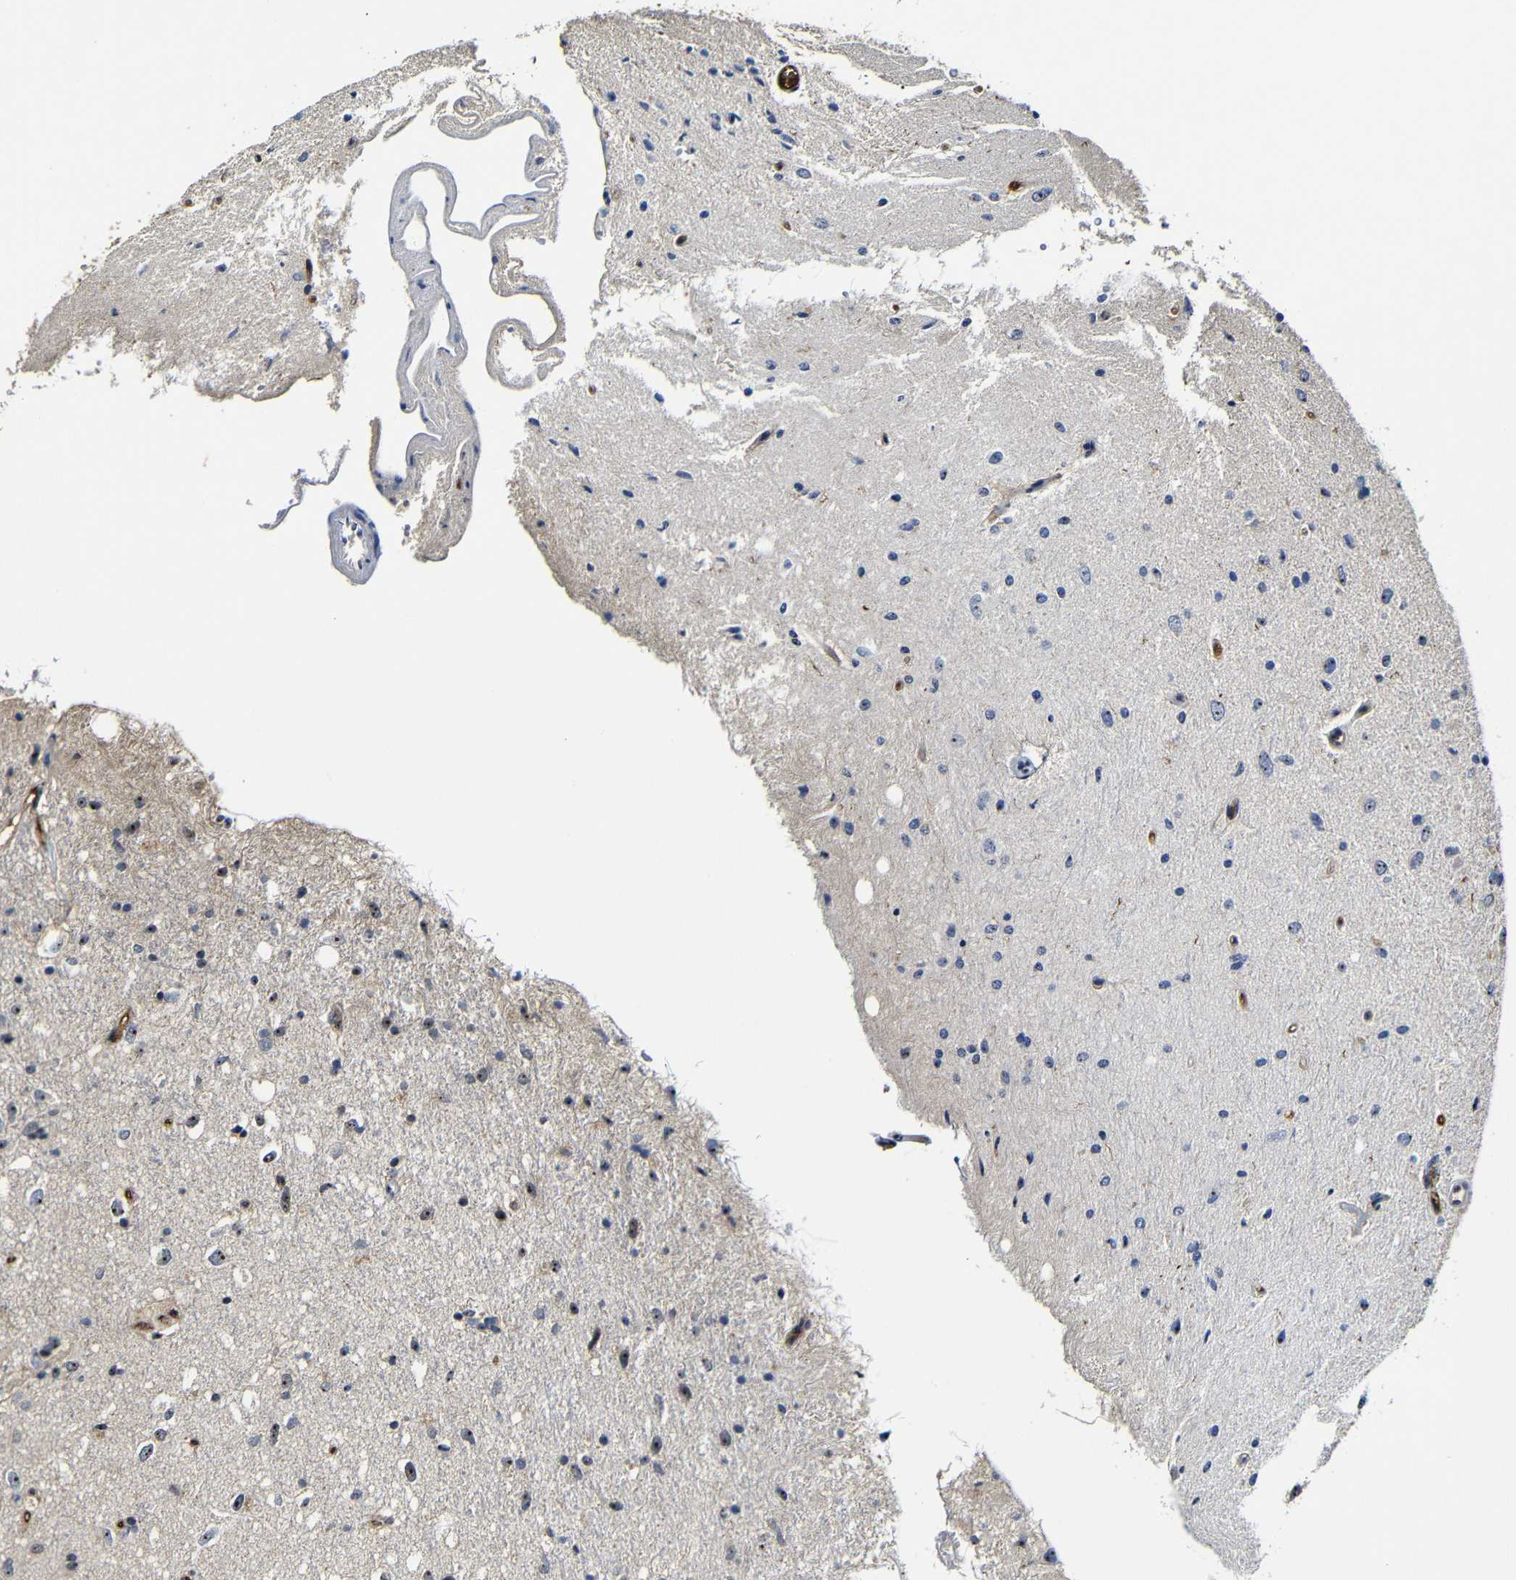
{"staining": {"intensity": "moderate", "quantity": "25%-75%", "location": "nuclear"}, "tissue": "glioma", "cell_type": "Tumor cells", "image_type": "cancer", "snomed": [{"axis": "morphology", "description": "Glioma, malignant, Low grade"}, {"axis": "topography", "description": "Brain"}], "caption": "A high-resolution image shows immunohistochemistry (IHC) staining of glioma, which demonstrates moderate nuclear positivity in about 25%-75% of tumor cells.", "gene": "MYC", "patient": {"sex": "male", "age": 77}}